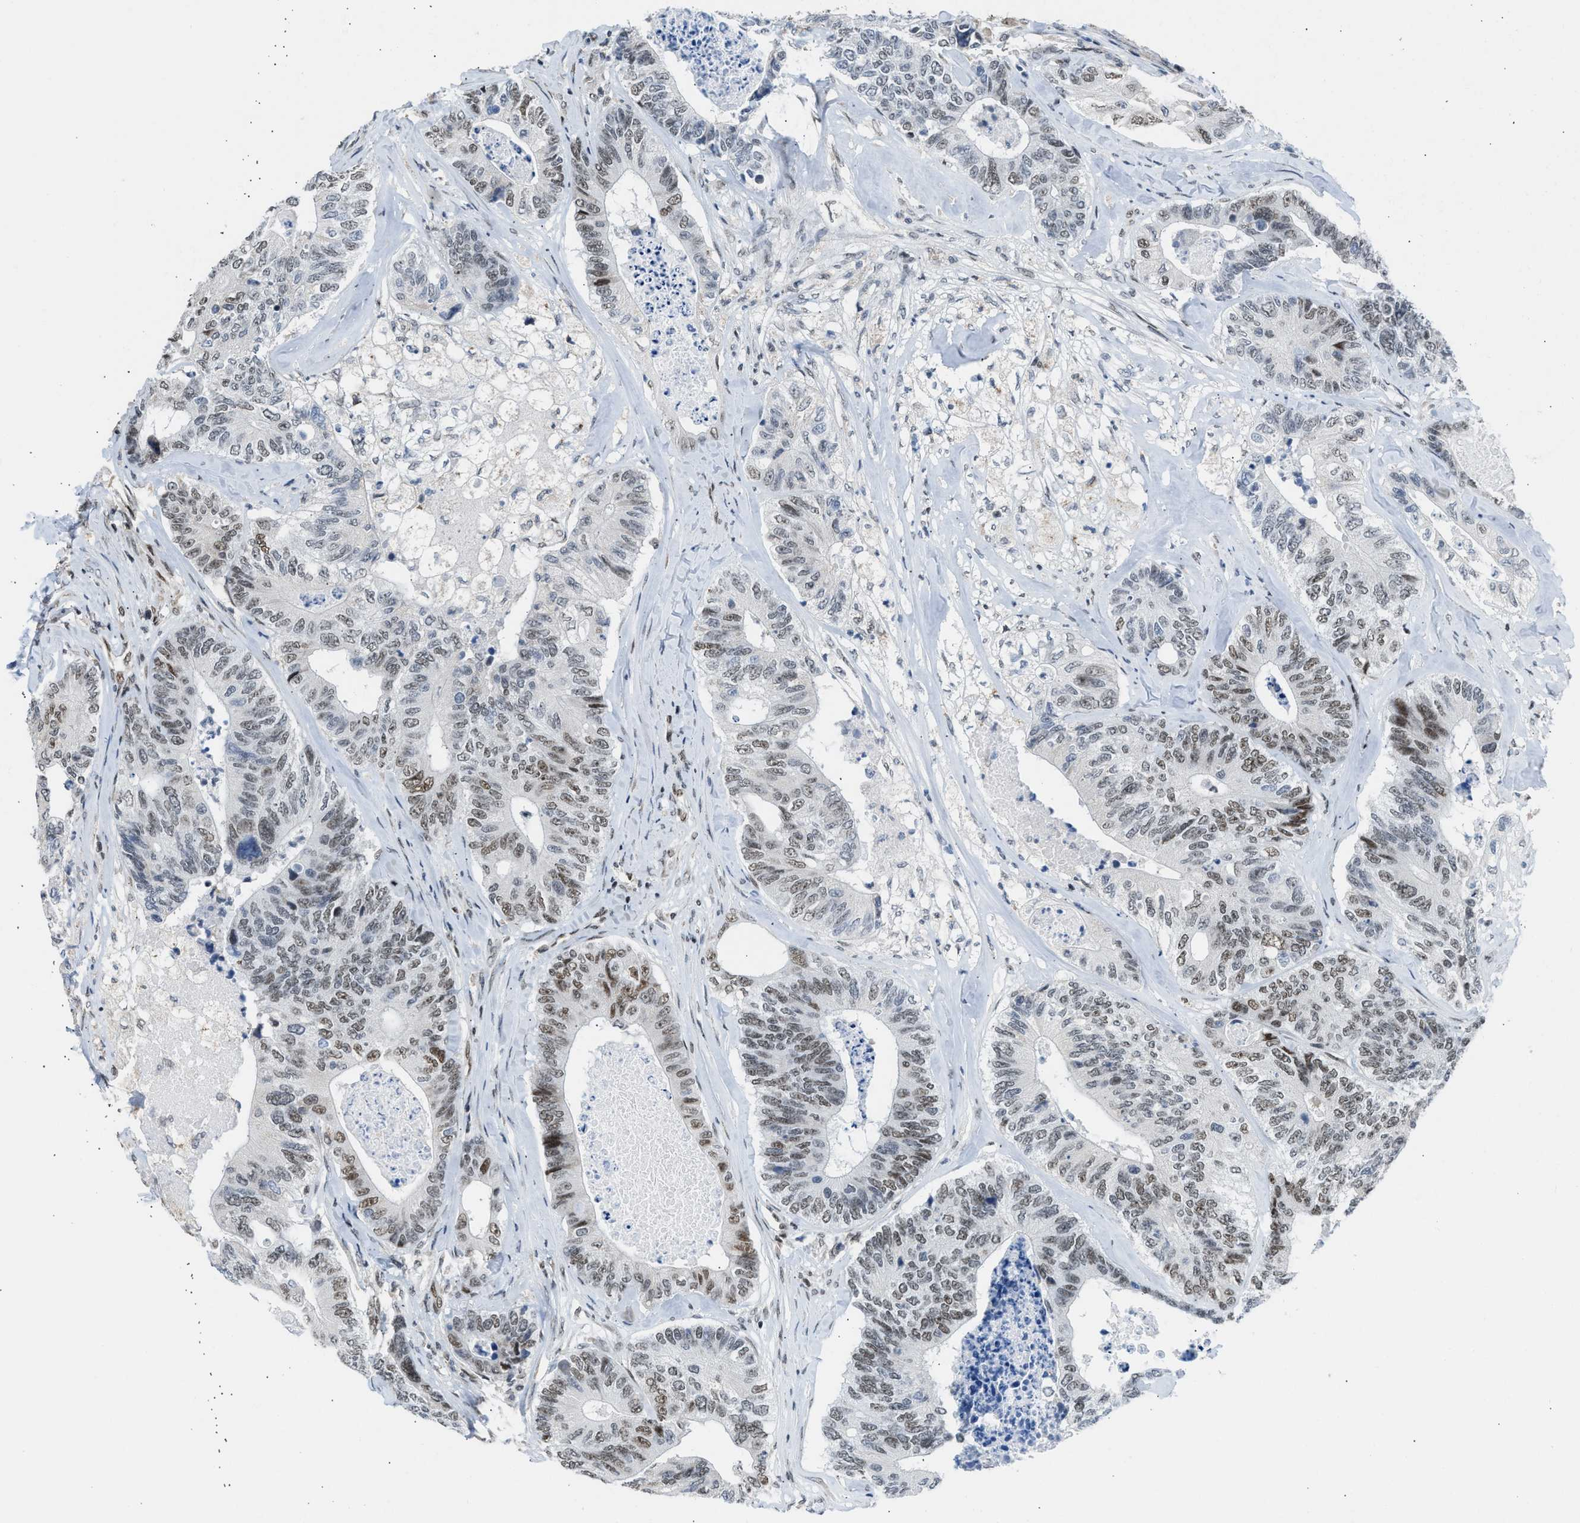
{"staining": {"intensity": "weak", "quantity": ">75%", "location": "nuclear"}, "tissue": "colorectal cancer", "cell_type": "Tumor cells", "image_type": "cancer", "snomed": [{"axis": "morphology", "description": "Adenocarcinoma, NOS"}, {"axis": "topography", "description": "Colon"}], "caption": "Weak nuclear protein staining is identified in approximately >75% of tumor cells in adenocarcinoma (colorectal). (Stains: DAB in brown, nuclei in blue, Microscopy: brightfield microscopy at high magnification).", "gene": "TERF2IP", "patient": {"sex": "female", "age": 67}}